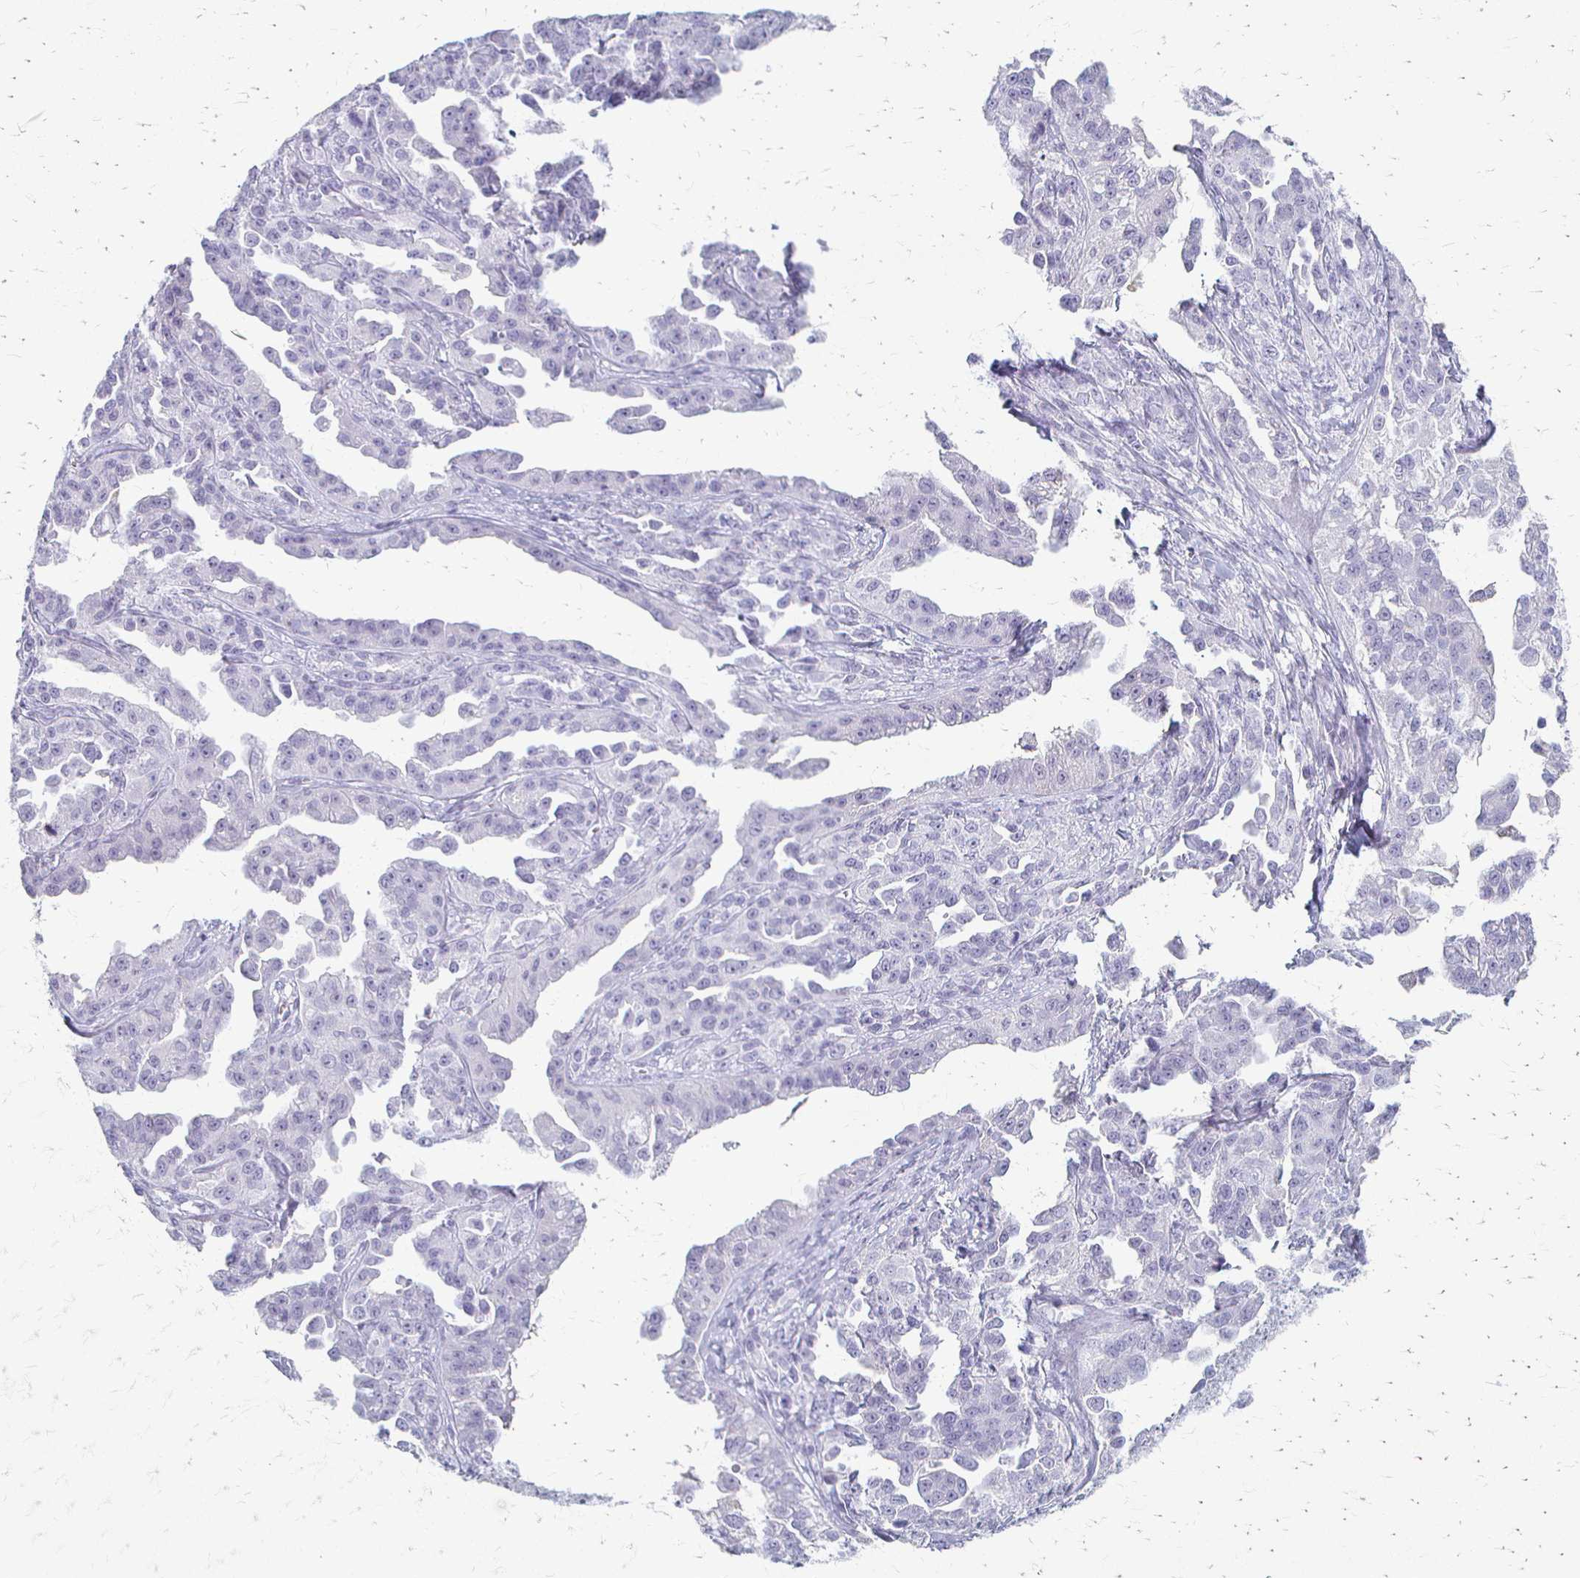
{"staining": {"intensity": "negative", "quantity": "none", "location": "none"}, "tissue": "ovarian cancer", "cell_type": "Tumor cells", "image_type": "cancer", "snomed": [{"axis": "morphology", "description": "Cystadenocarcinoma, serous, NOS"}, {"axis": "topography", "description": "Ovary"}], "caption": "A photomicrograph of serous cystadenocarcinoma (ovarian) stained for a protein shows no brown staining in tumor cells.", "gene": "ACP5", "patient": {"sex": "female", "age": 75}}